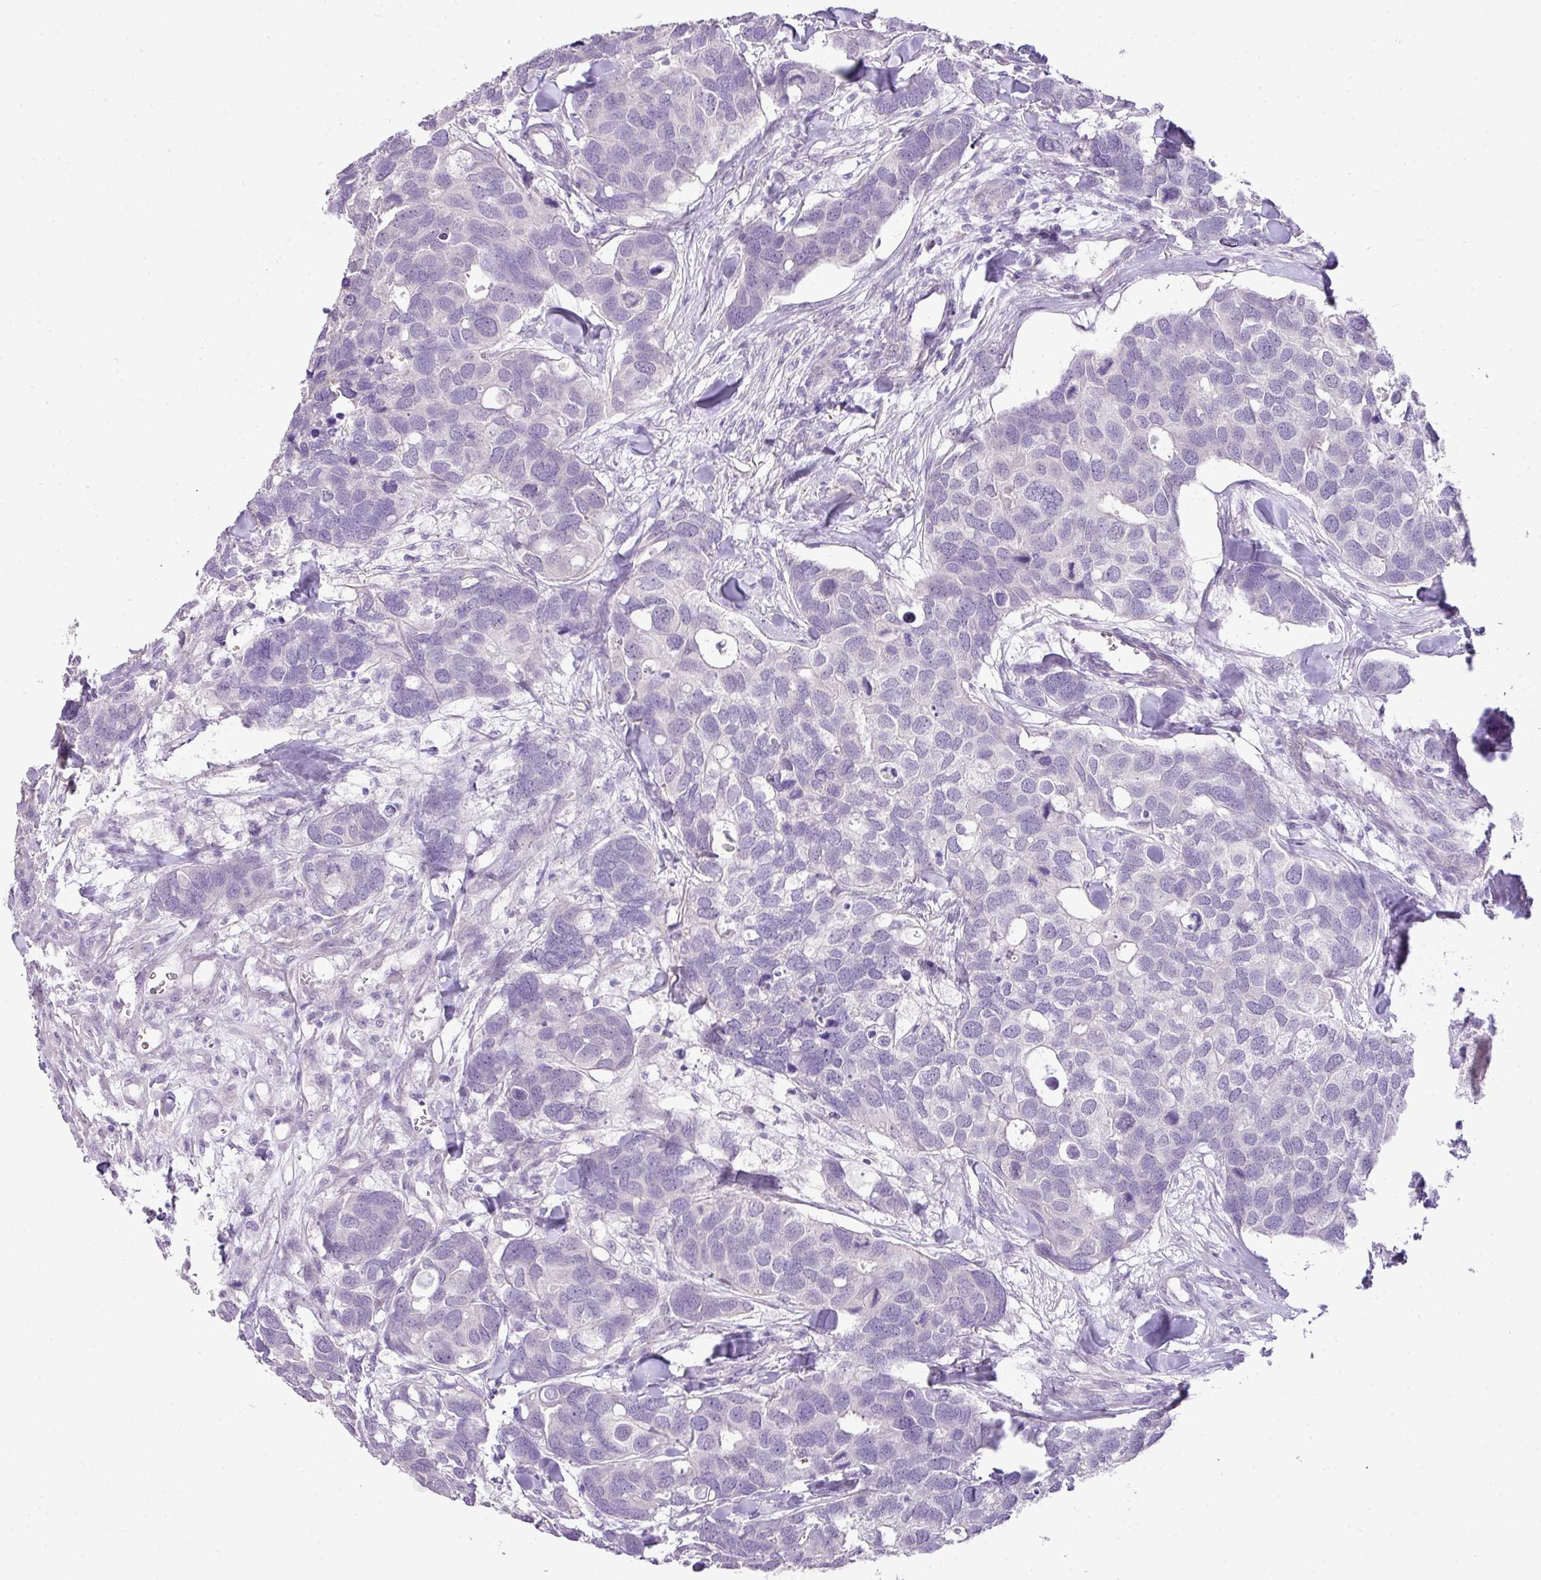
{"staining": {"intensity": "negative", "quantity": "none", "location": "none"}, "tissue": "breast cancer", "cell_type": "Tumor cells", "image_type": "cancer", "snomed": [{"axis": "morphology", "description": "Duct carcinoma"}, {"axis": "topography", "description": "Breast"}], "caption": "Immunohistochemical staining of human intraductal carcinoma (breast) exhibits no significant expression in tumor cells. (DAB immunohistochemistry (IHC) visualized using brightfield microscopy, high magnification).", "gene": "DIP2A", "patient": {"sex": "female", "age": 83}}